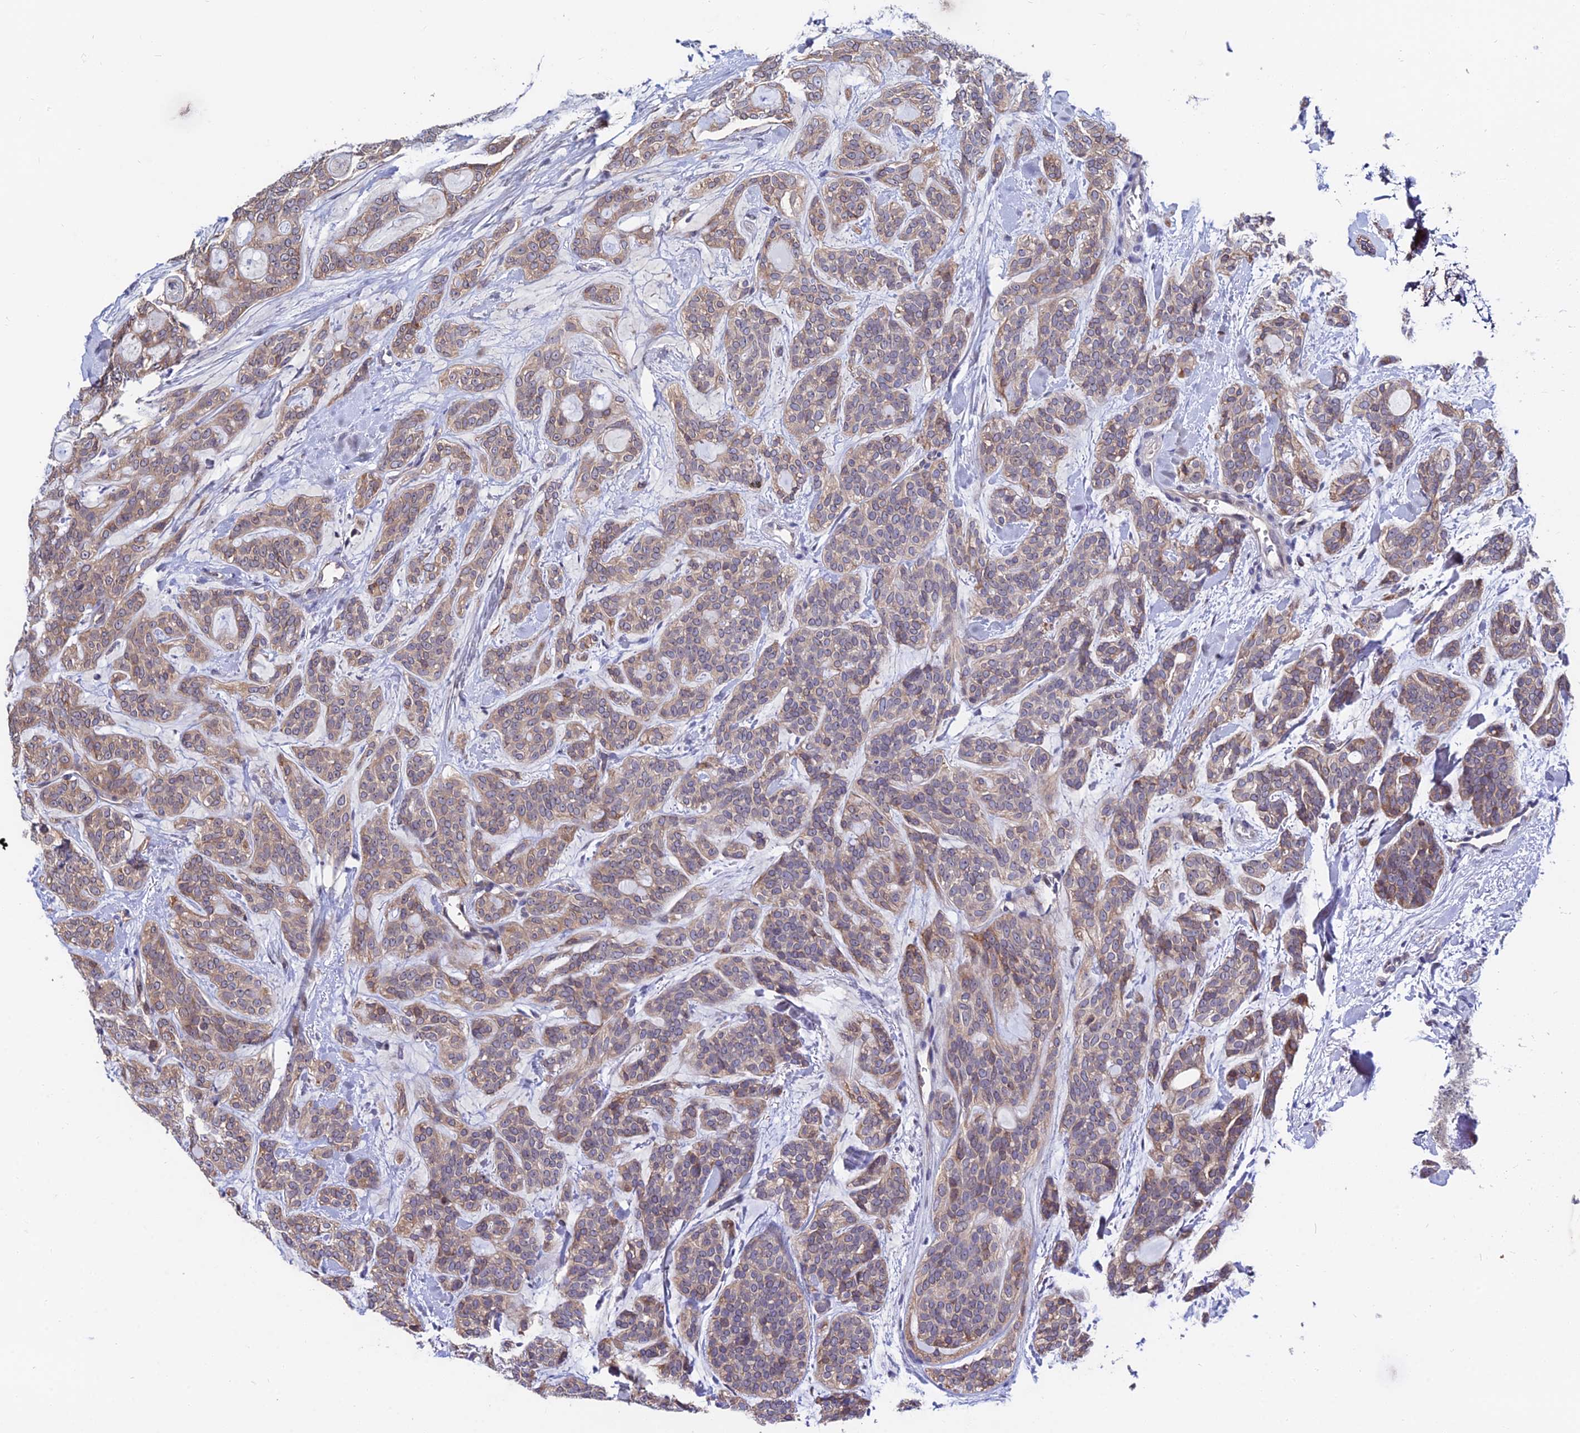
{"staining": {"intensity": "weak", "quantity": "25%-75%", "location": "cytoplasmic/membranous"}, "tissue": "head and neck cancer", "cell_type": "Tumor cells", "image_type": "cancer", "snomed": [{"axis": "morphology", "description": "Adenocarcinoma, NOS"}, {"axis": "topography", "description": "Head-Neck"}], "caption": "Head and neck cancer (adenocarcinoma) tissue exhibits weak cytoplasmic/membranous staining in about 25%-75% of tumor cells", "gene": "INPP4A", "patient": {"sex": "male", "age": 66}}